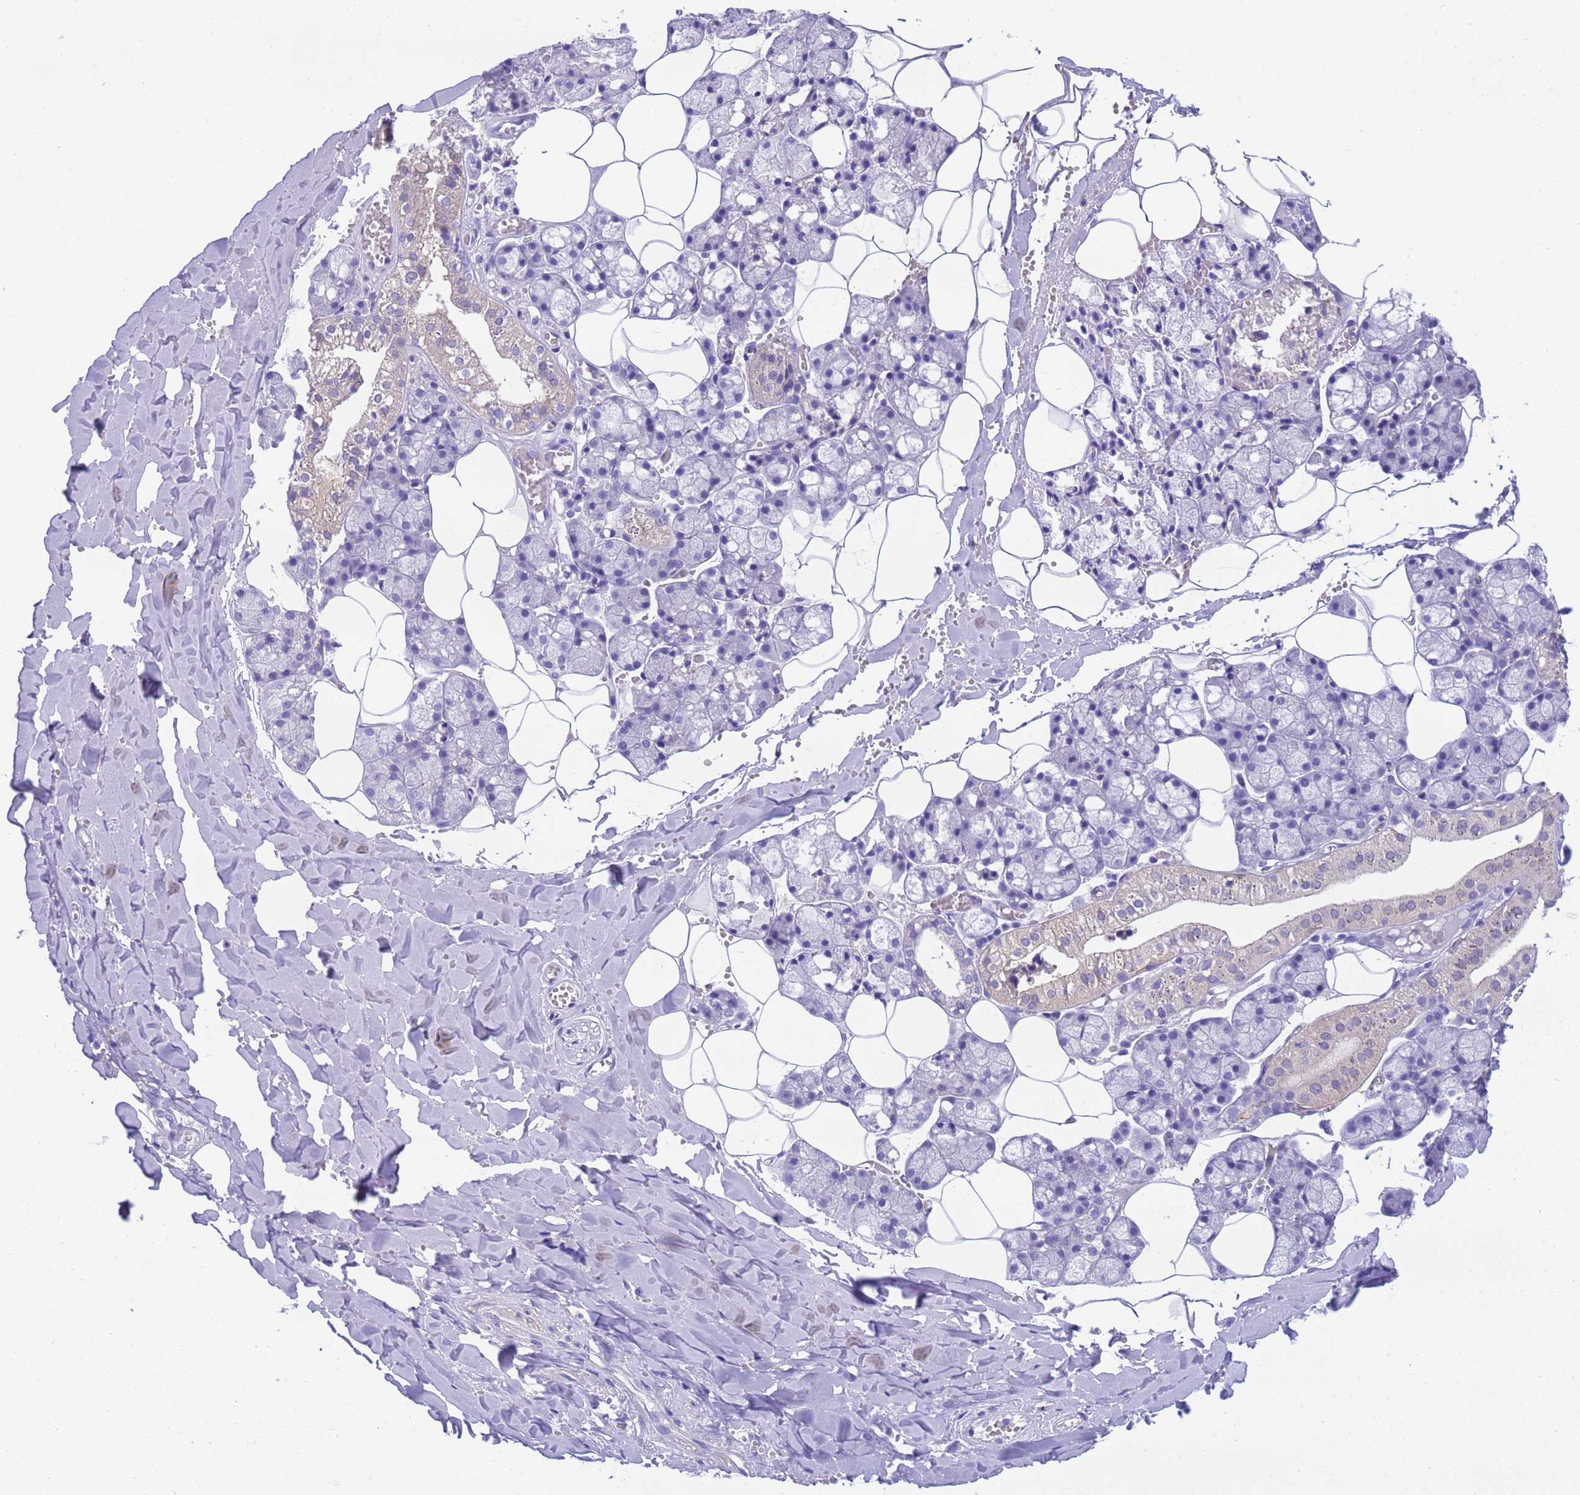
{"staining": {"intensity": "negative", "quantity": "none", "location": "none"}, "tissue": "salivary gland", "cell_type": "Glandular cells", "image_type": "normal", "snomed": [{"axis": "morphology", "description": "Normal tissue, NOS"}, {"axis": "topography", "description": "Salivary gland"}], "caption": "This is a image of immunohistochemistry (IHC) staining of unremarkable salivary gland, which shows no staining in glandular cells.", "gene": "USP38", "patient": {"sex": "male", "age": 62}}